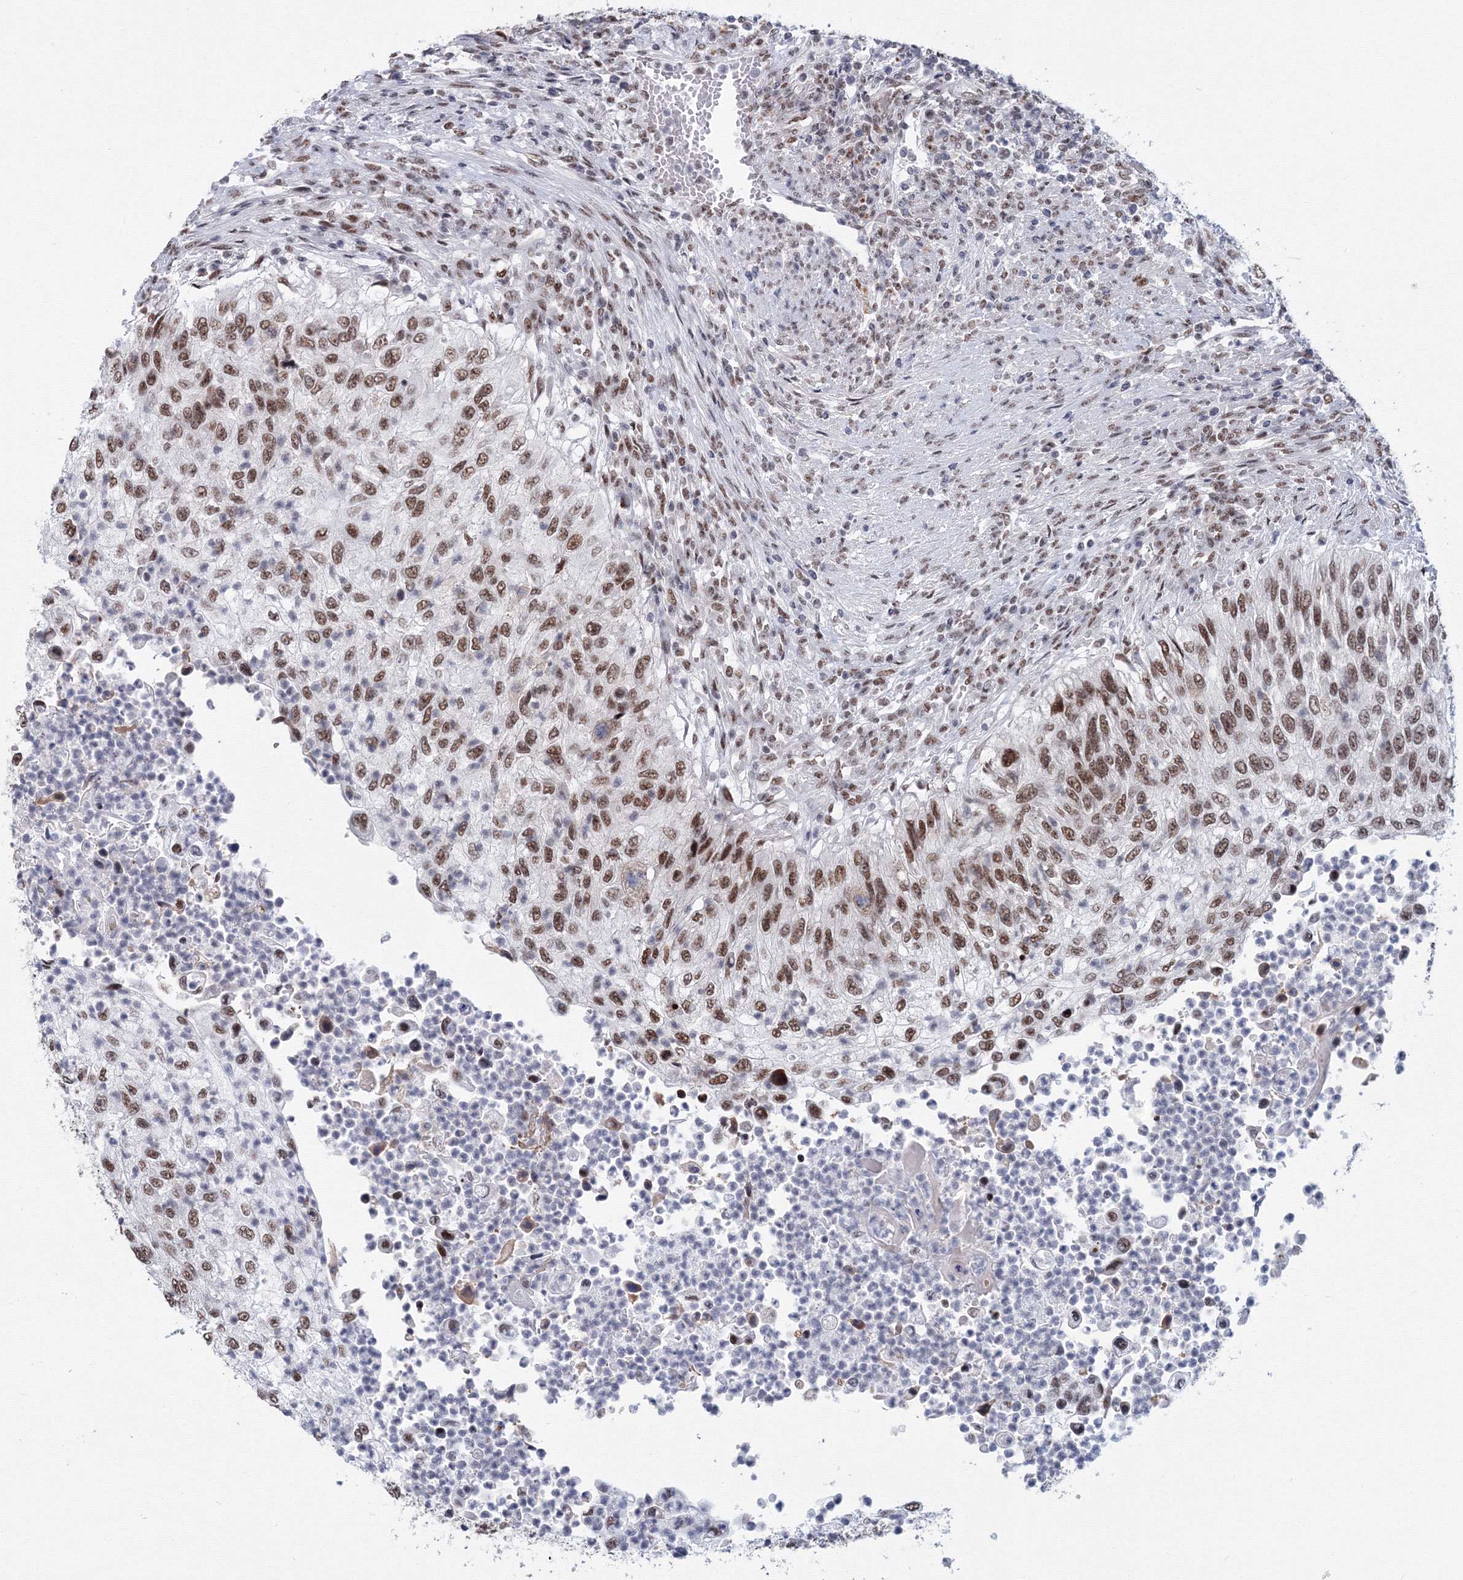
{"staining": {"intensity": "moderate", "quantity": ">75%", "location": "nuclear"}, "tissue": "urothelial cancer", "cell_type": "Tumor cells", "image_type": "cancer", "snomed": [{"axis": "morphology", "description": "Urothelial carcinoma, High grade"}, {"axis": "topography", "description": "Urinary bladder"}], "caption": "Immunohistochemical staining of human urothelial cancer reveals moderate nuclear protein positivity in approximately >75% of tumor cells. (DAB (3,3'-diaminobenzidine) = brown stain, brightfield microscopy at high magnification).", "gene": "SF3B6", "patient": {"sex": "female", "age": 60}}